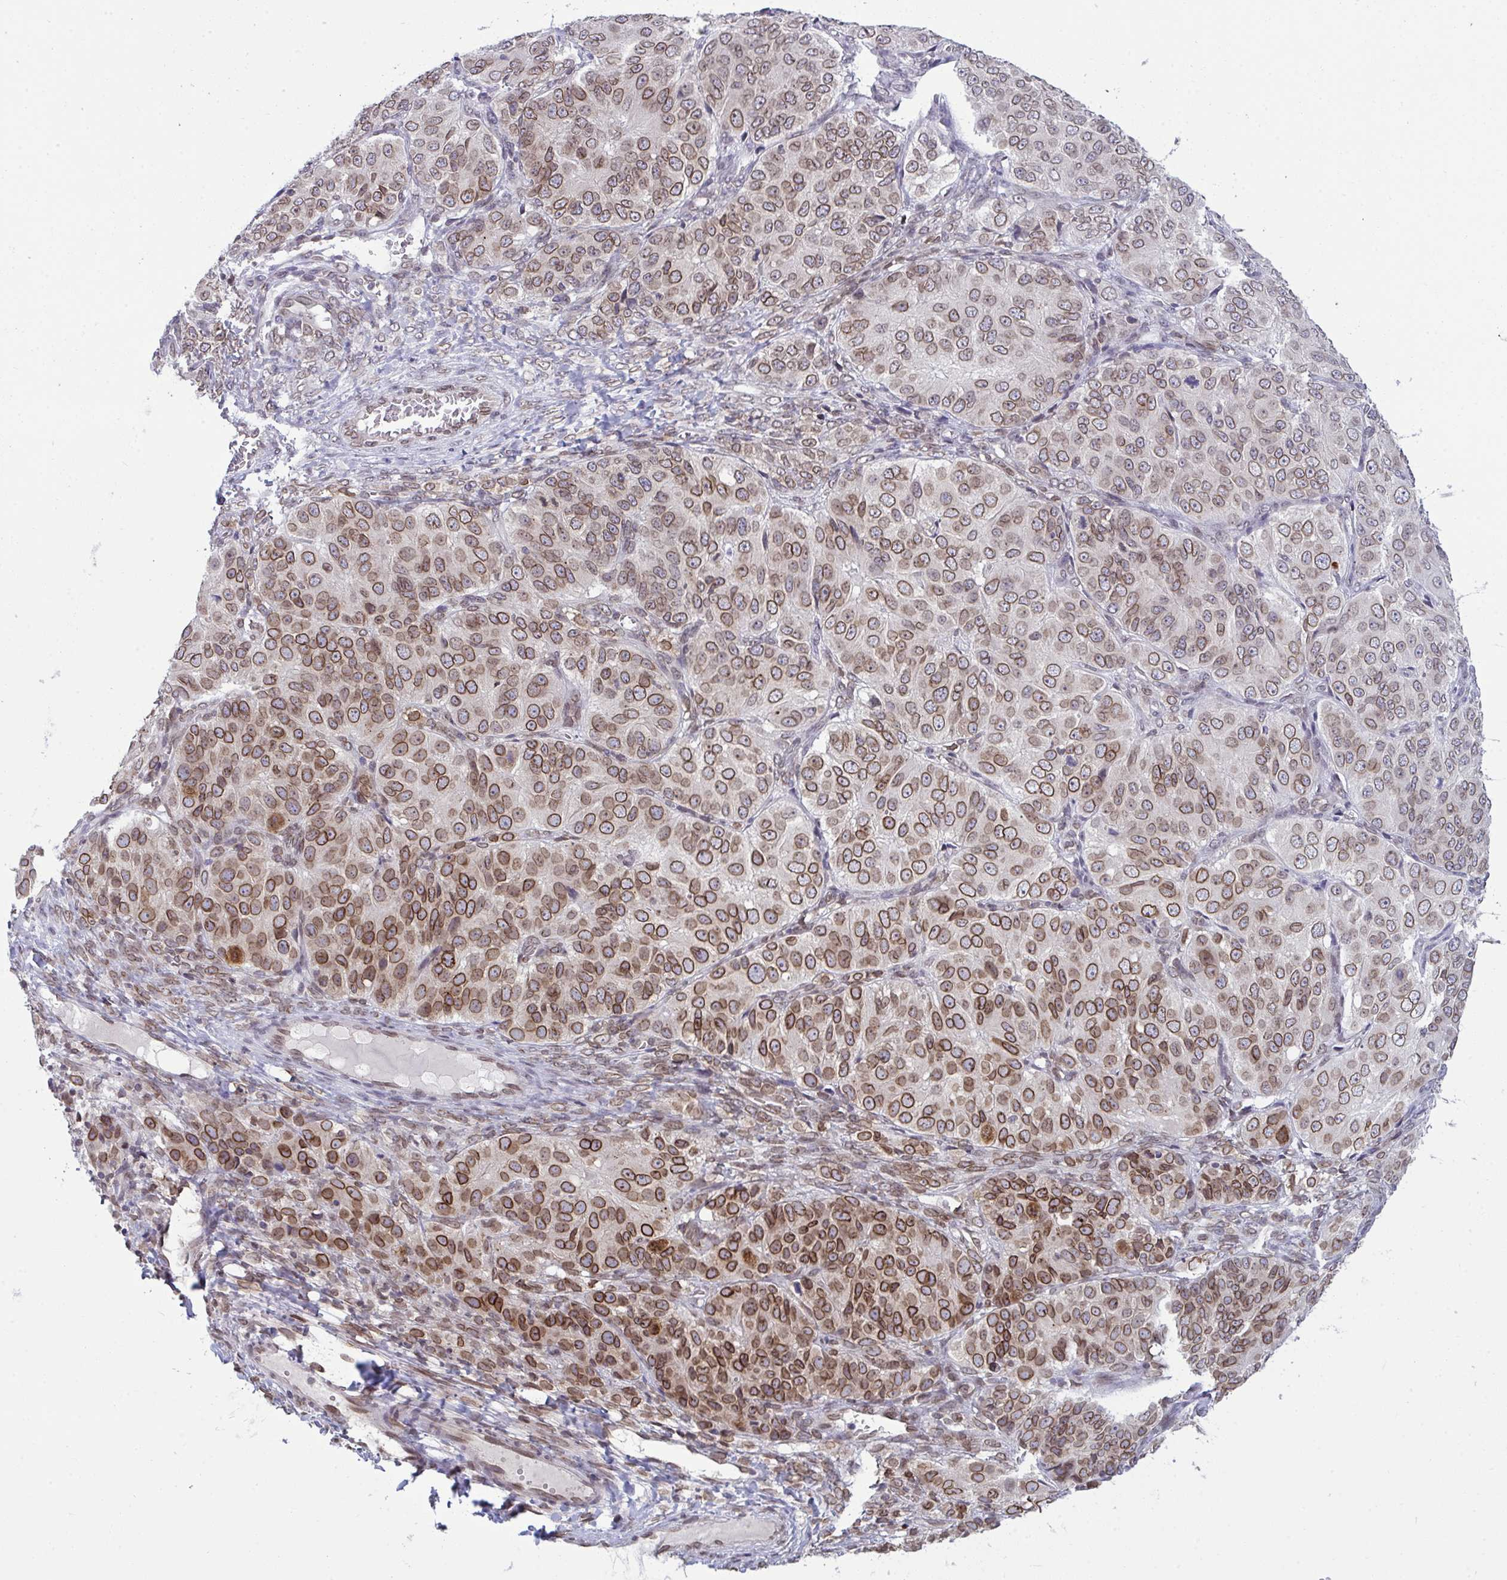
{"staining": {"intensity": "moderate", "quantity": ">75%", "location": "cytoplasmic/membranous,nuclear"}, "tissue": "ovarian cancer", "cell_type": "Tumor cells", "image_type": "cancer", "snomed": [{"axis": "morphology", "description": "Carcinoma, endometroid"}, {"axis": "topography", "description": "Ovary"}], "caption": "Protein expression analysis of ovarian cancer (endometroid carcinoma) displays moderate cytoplasmic/membranous and nuclear expression in about >75% of tumor cells.", "gene": "RANBP2", "patient": {"sex": "female", "age": 51}}